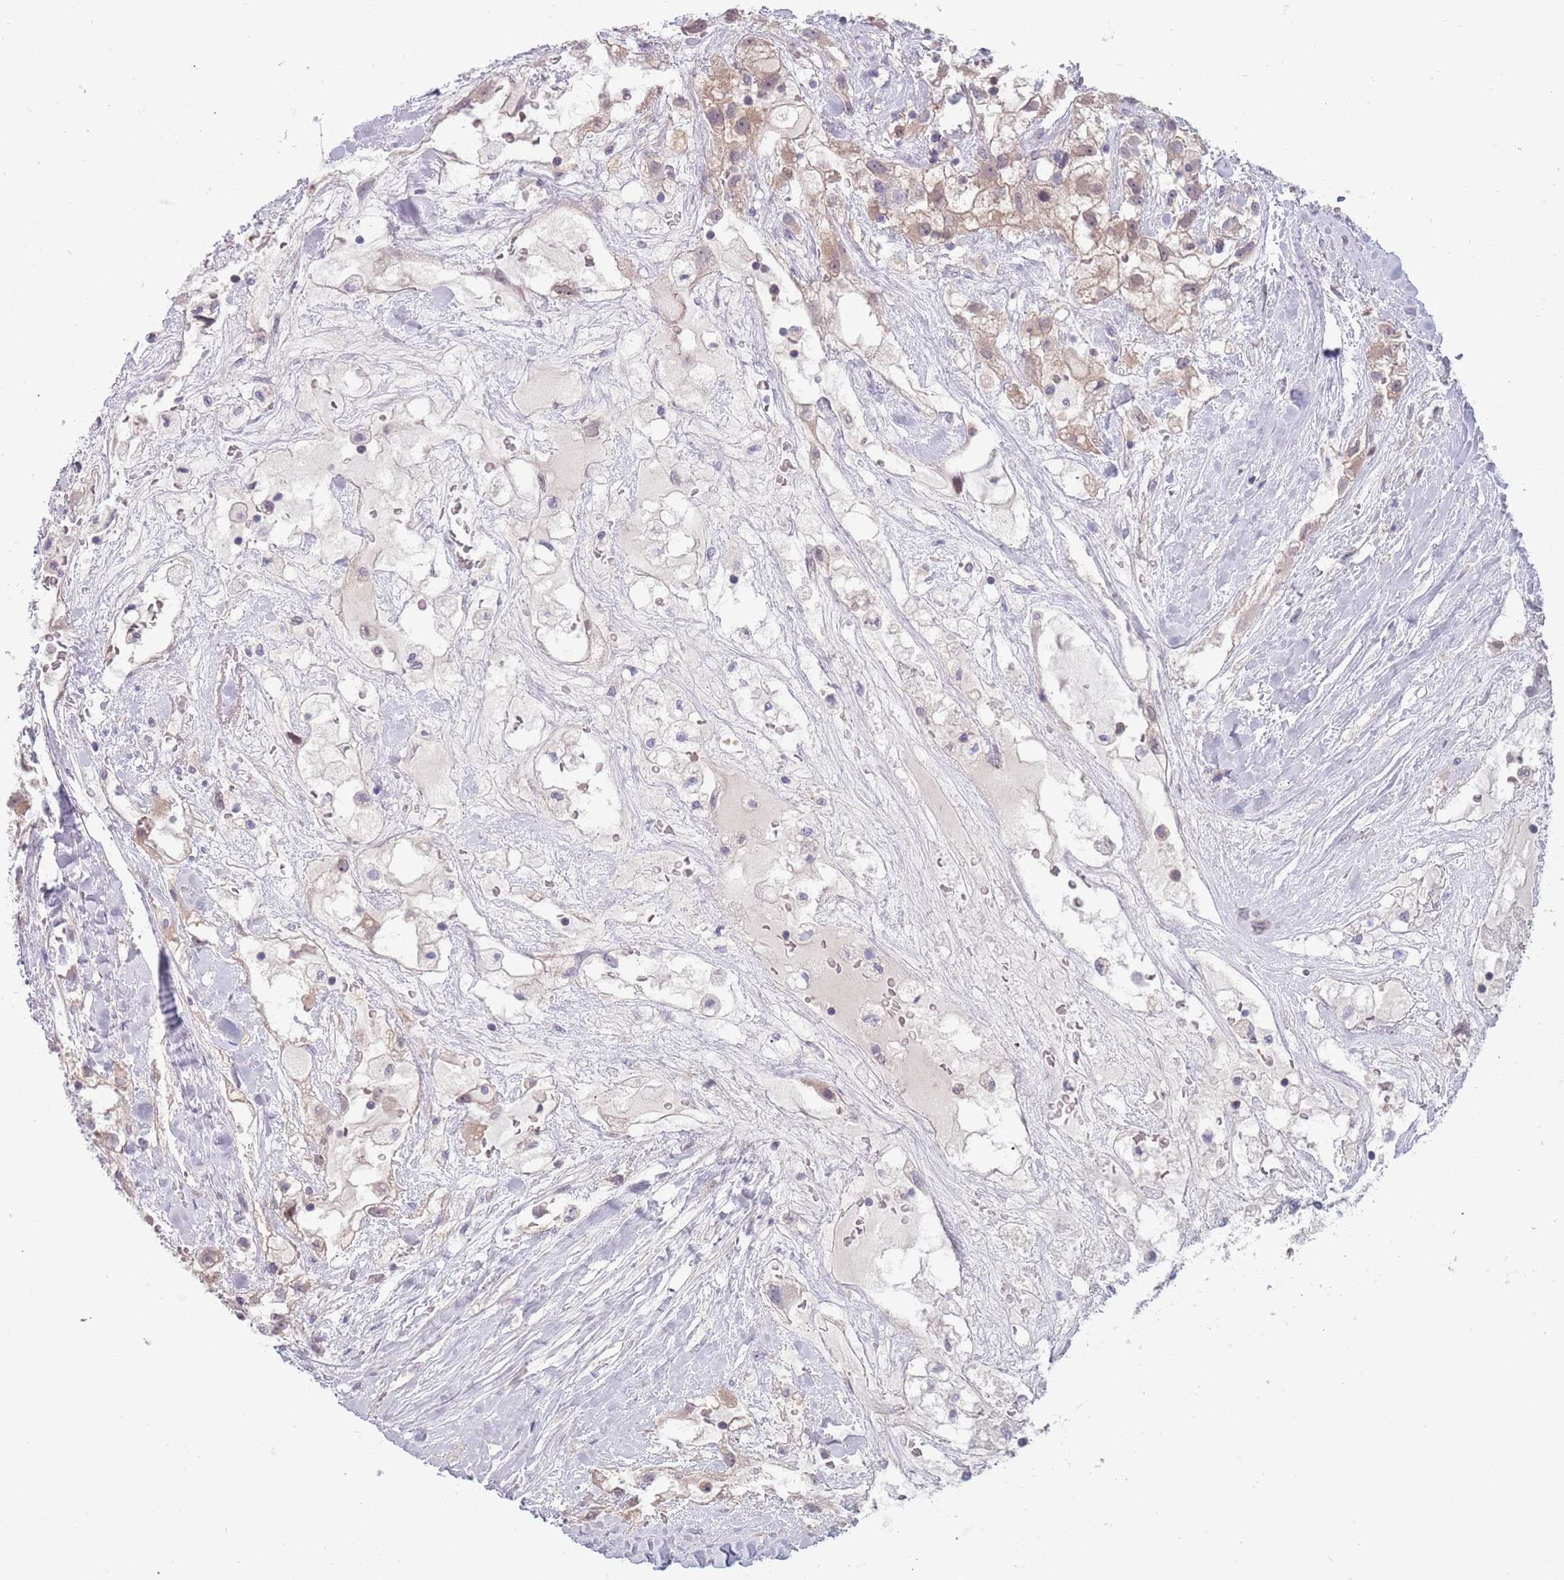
{"staining": {"intensity": "weak", "quantity": ">75%", "location": "cytoplasmic/membranous"}, "tissue": "renal cancer", "cell_type": "Tumor cells", "image_type": "cancer", "snomed": [{"axis": "morphology", "description": "Adenocarcinoma, NOS"}, {"axis": "topography", "description": "Kidney"}], "caption": "This is an image of immunohistochemistry (IHC) staining of adenocarcinoma (renal), which shows weak positivity in the cytoplasmic/membranous of tumor cells.", "gene": "CLNS1A", "patient": {"sex": "male", "age": 59}}